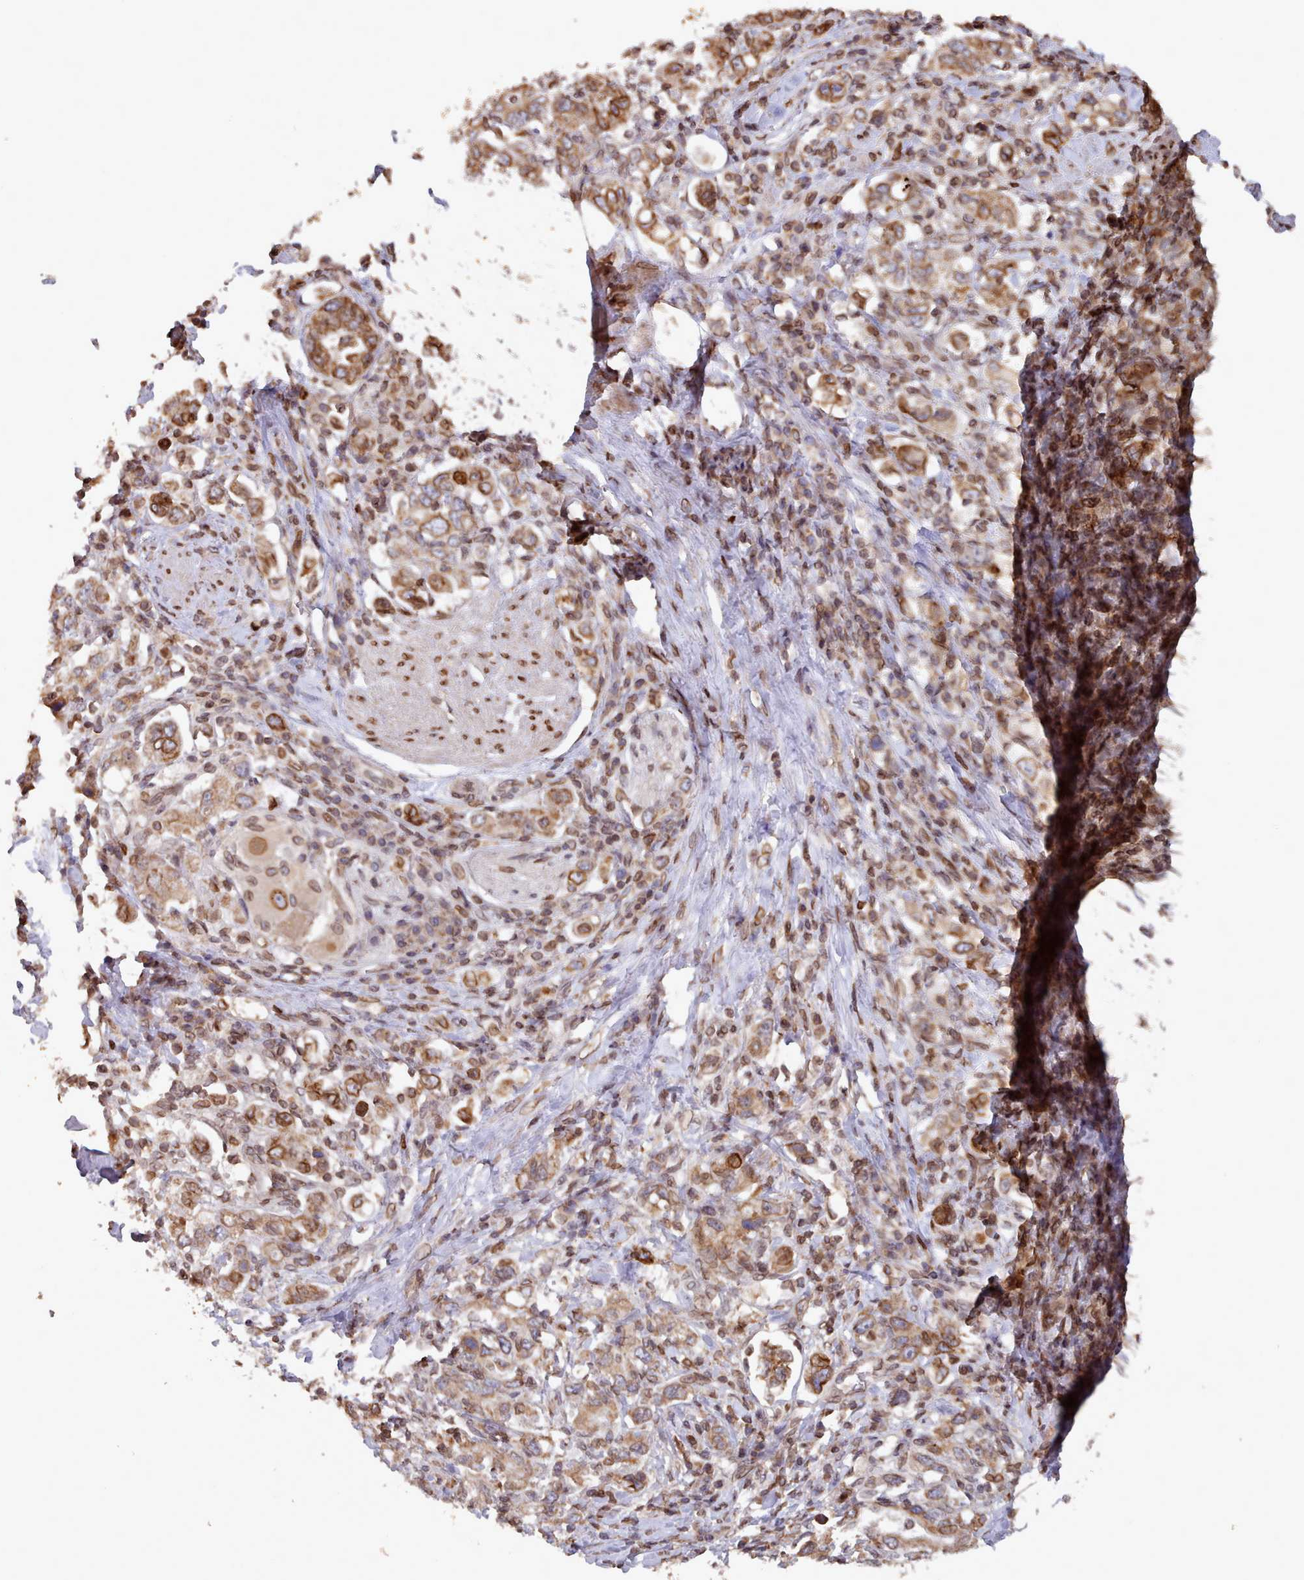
{"staining": {"intensity": "moderate", "quantity": ">75%", "location": "cytoplasmic/membranous,nuclear"}, "tissue": "stomach cancer", "cell_type": "Tumor cells", "image_type": "cancer", "snomed": [{"axis": "morphology", "description": "Adenocarcinoma, NOS"}, {"axis": "topography", "description": "Stomach, upper"}, {"axis": "topography", "description": "Stomach"}], "caption": "Stomach adenocarcinoma tissue shows moderate cytoplasmic/membranous and nuclear expression in about >75% of tumor cells Ihc stains the protein of interest in brown and the nuclei are stained blue.", "gene": "TOR1AIP1", "patient": {"sex": "male", "age": 62}}